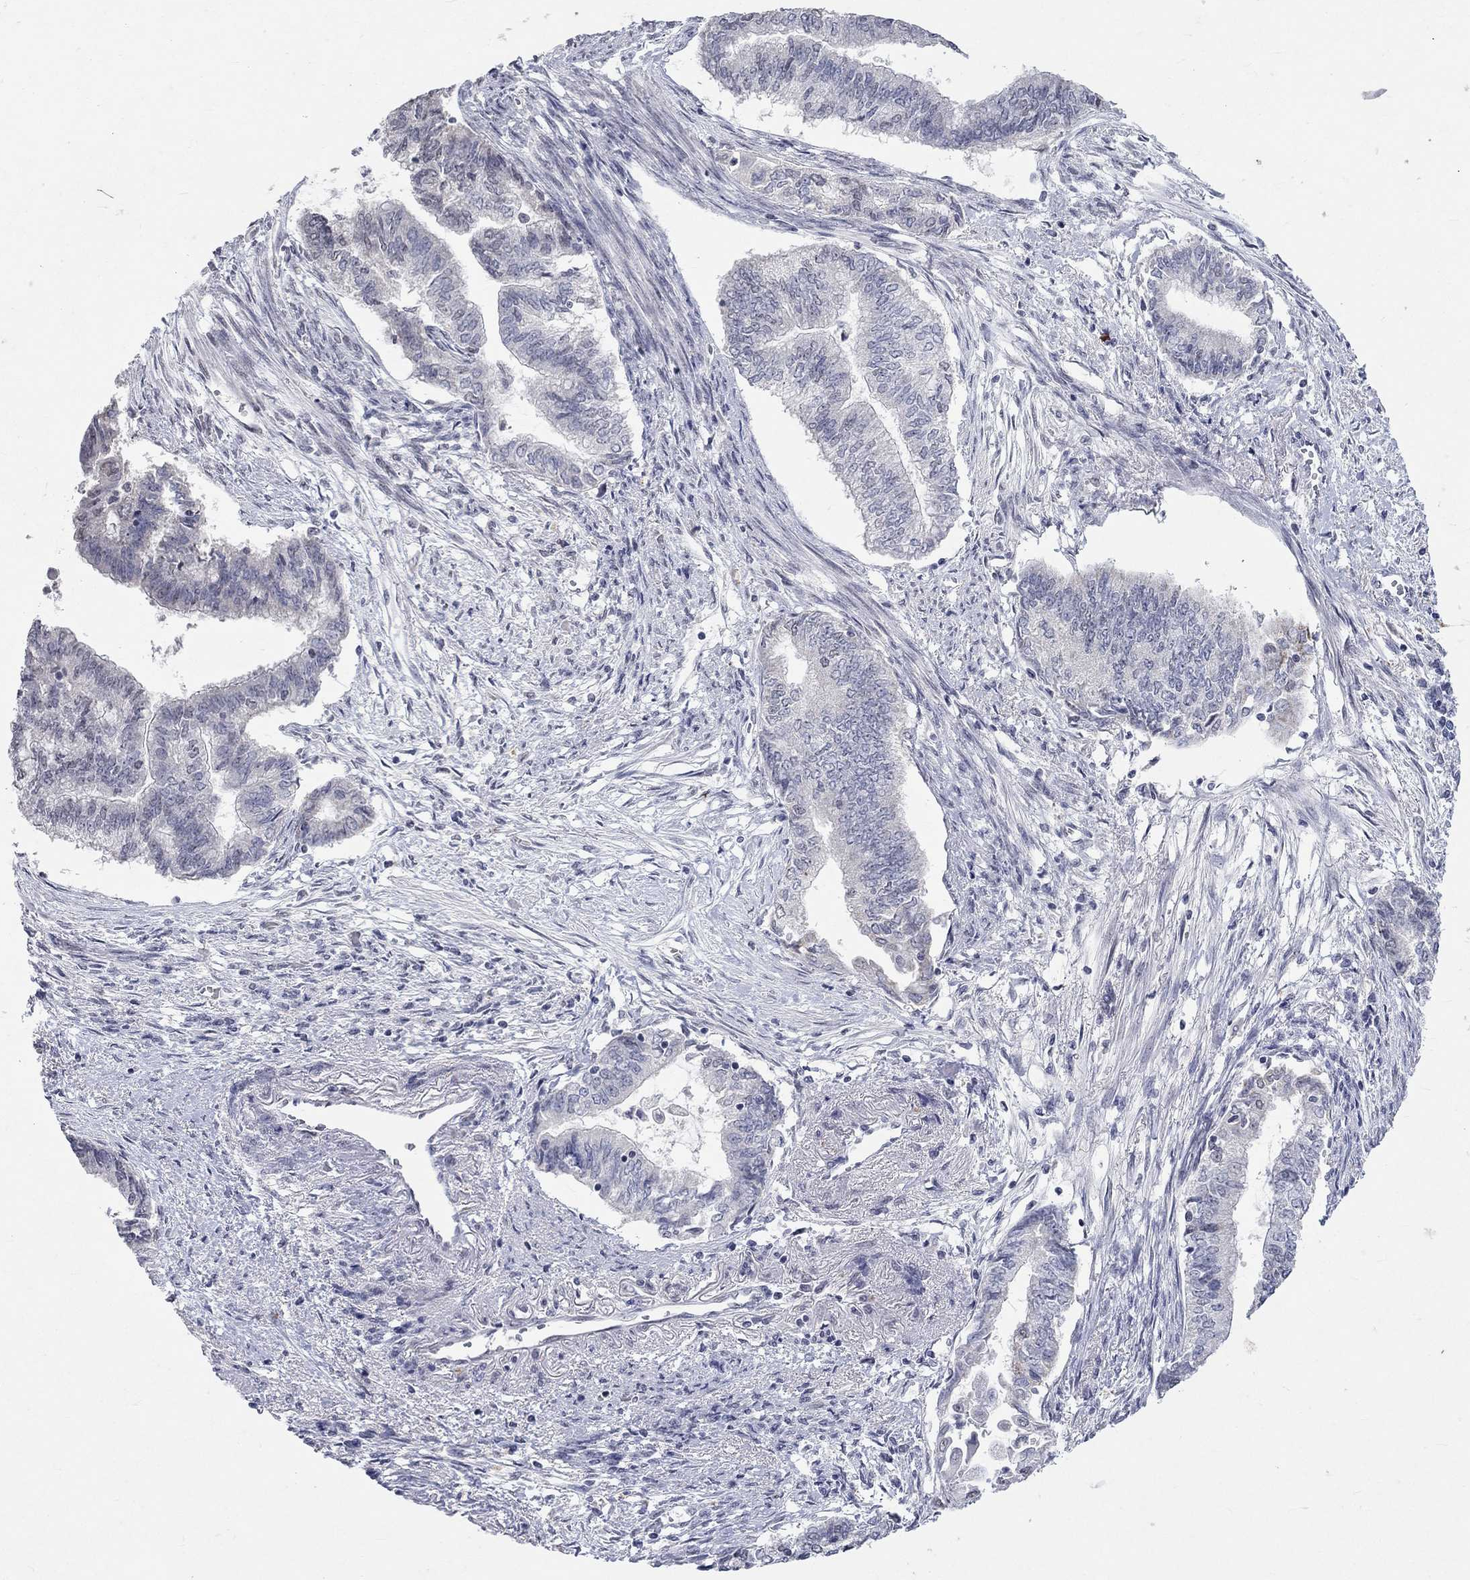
{"staining": {"intensity": "negative", "quantity": "none", "location": "none"}, "tissue": "endometrial cancer", "cell_type": "Tumor cells", "image_type": "cancer", "snomed": [{"axis": "morphology", "description": "Adenocarcinoma, NOS"}, {"axis": "topography", "description": "Endometrium"}], "caption": "A high-resolution photomicrograph shows immunohistochemistry staining of endometrial cancer, which displays no significant positivity in tumor cells.", "gene": "TMEM143", "patient": {"sex": "female", "age": 65}}